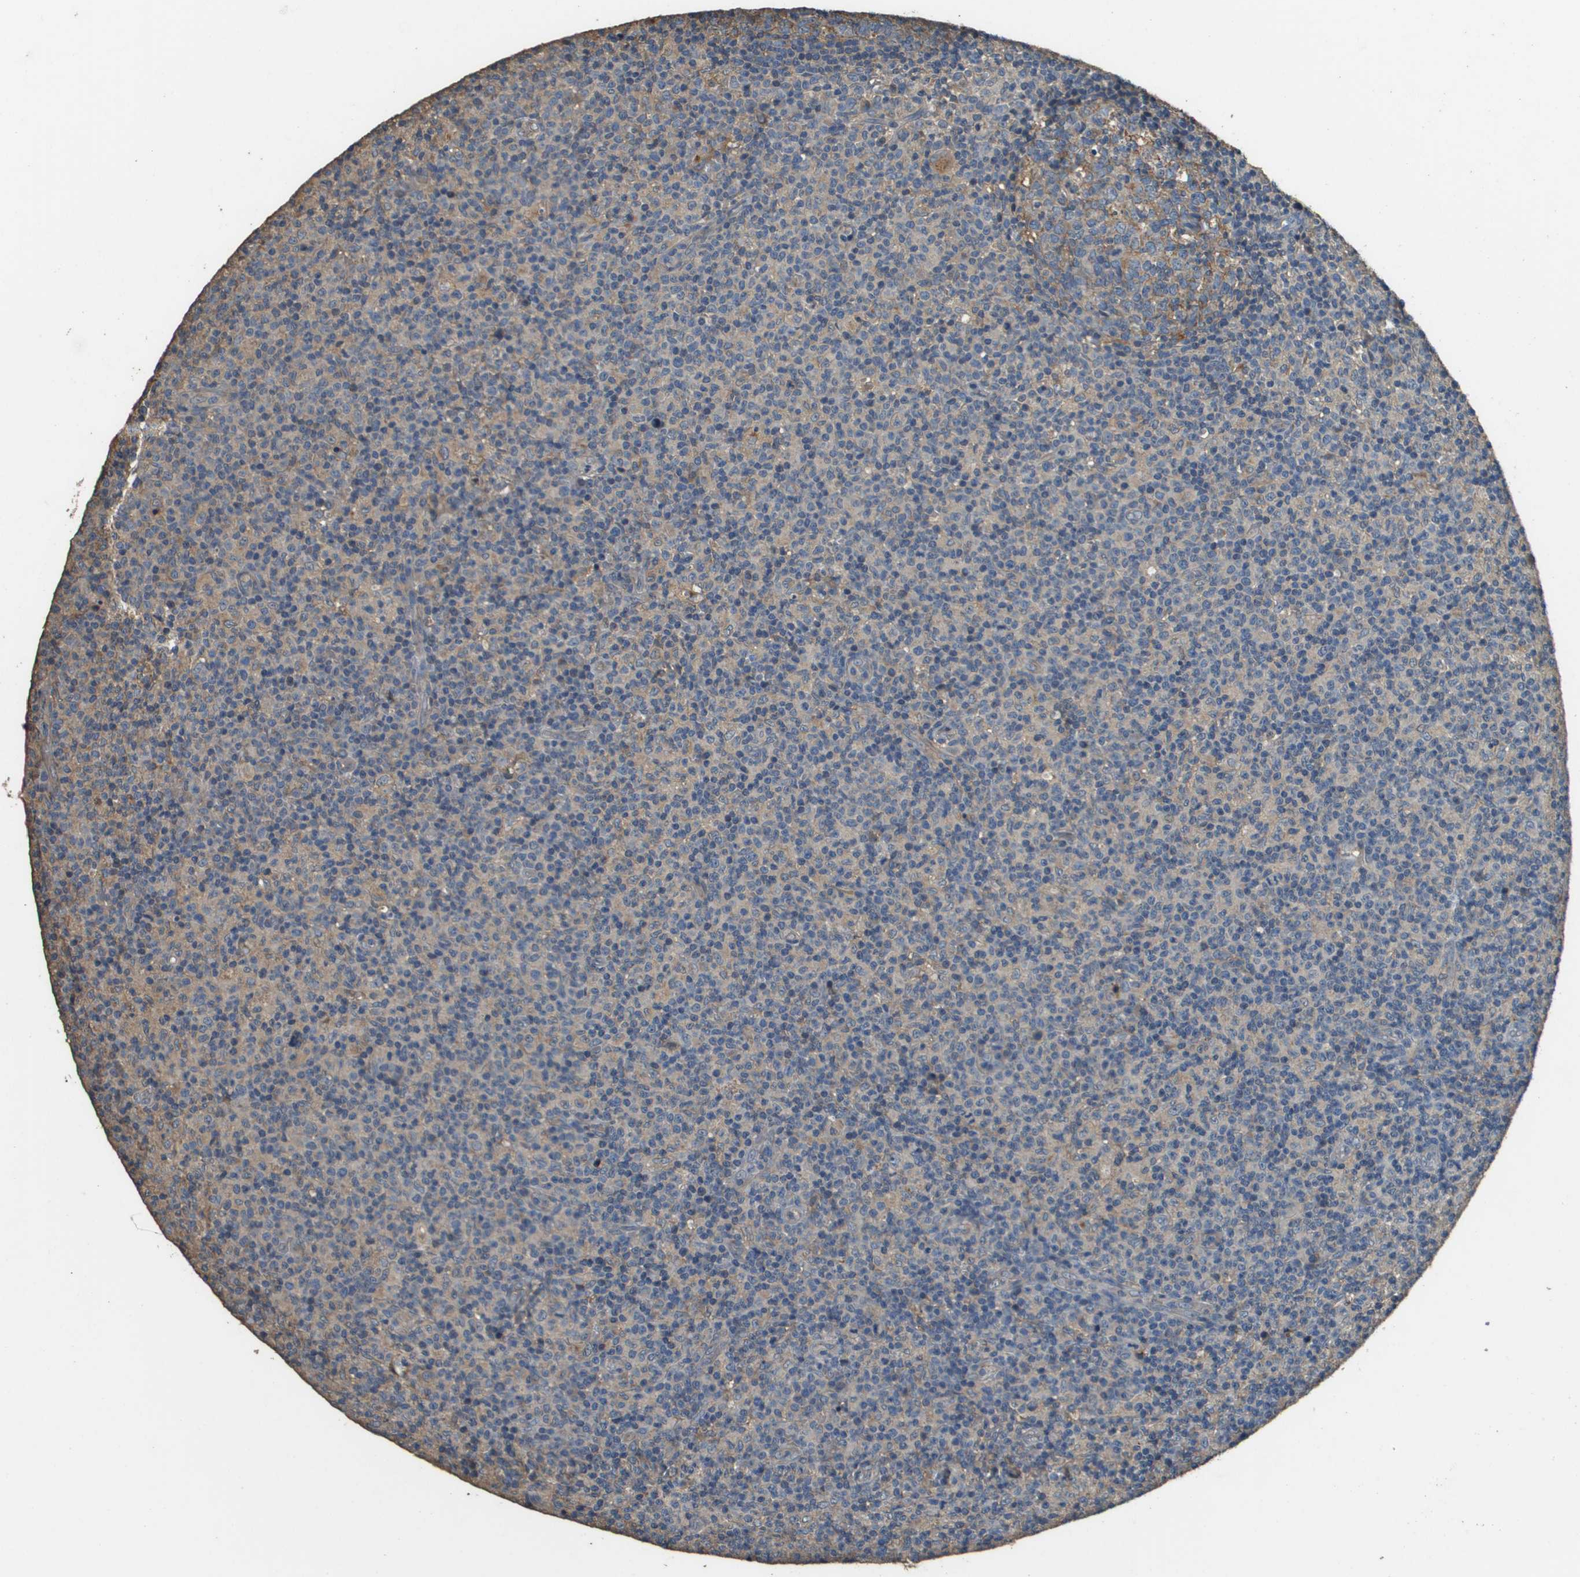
{"staining": {"intensity": "moderate", "quantity": "25%-75%", "location": "cytoplasmic/membranous"}, "tissue": "lymph node", "cell_type": "Germinal center cells", "image_type": "normal", "snomed": [{"axis": "morphology", "description": "Normal tissue, NOS"}, {"axis": "morphology", "description": "Inflammation, NOS"}, {"axis": "topography", "description": "Lymph node"}], "caption": "A medium amount of moderate cytoplasmic/membranous expression is present in about 25%-75% of germinal center cells in unremarkable lymph node.", "gene": "RAB6B", "patient": {"sex": "male", "age": 55}}